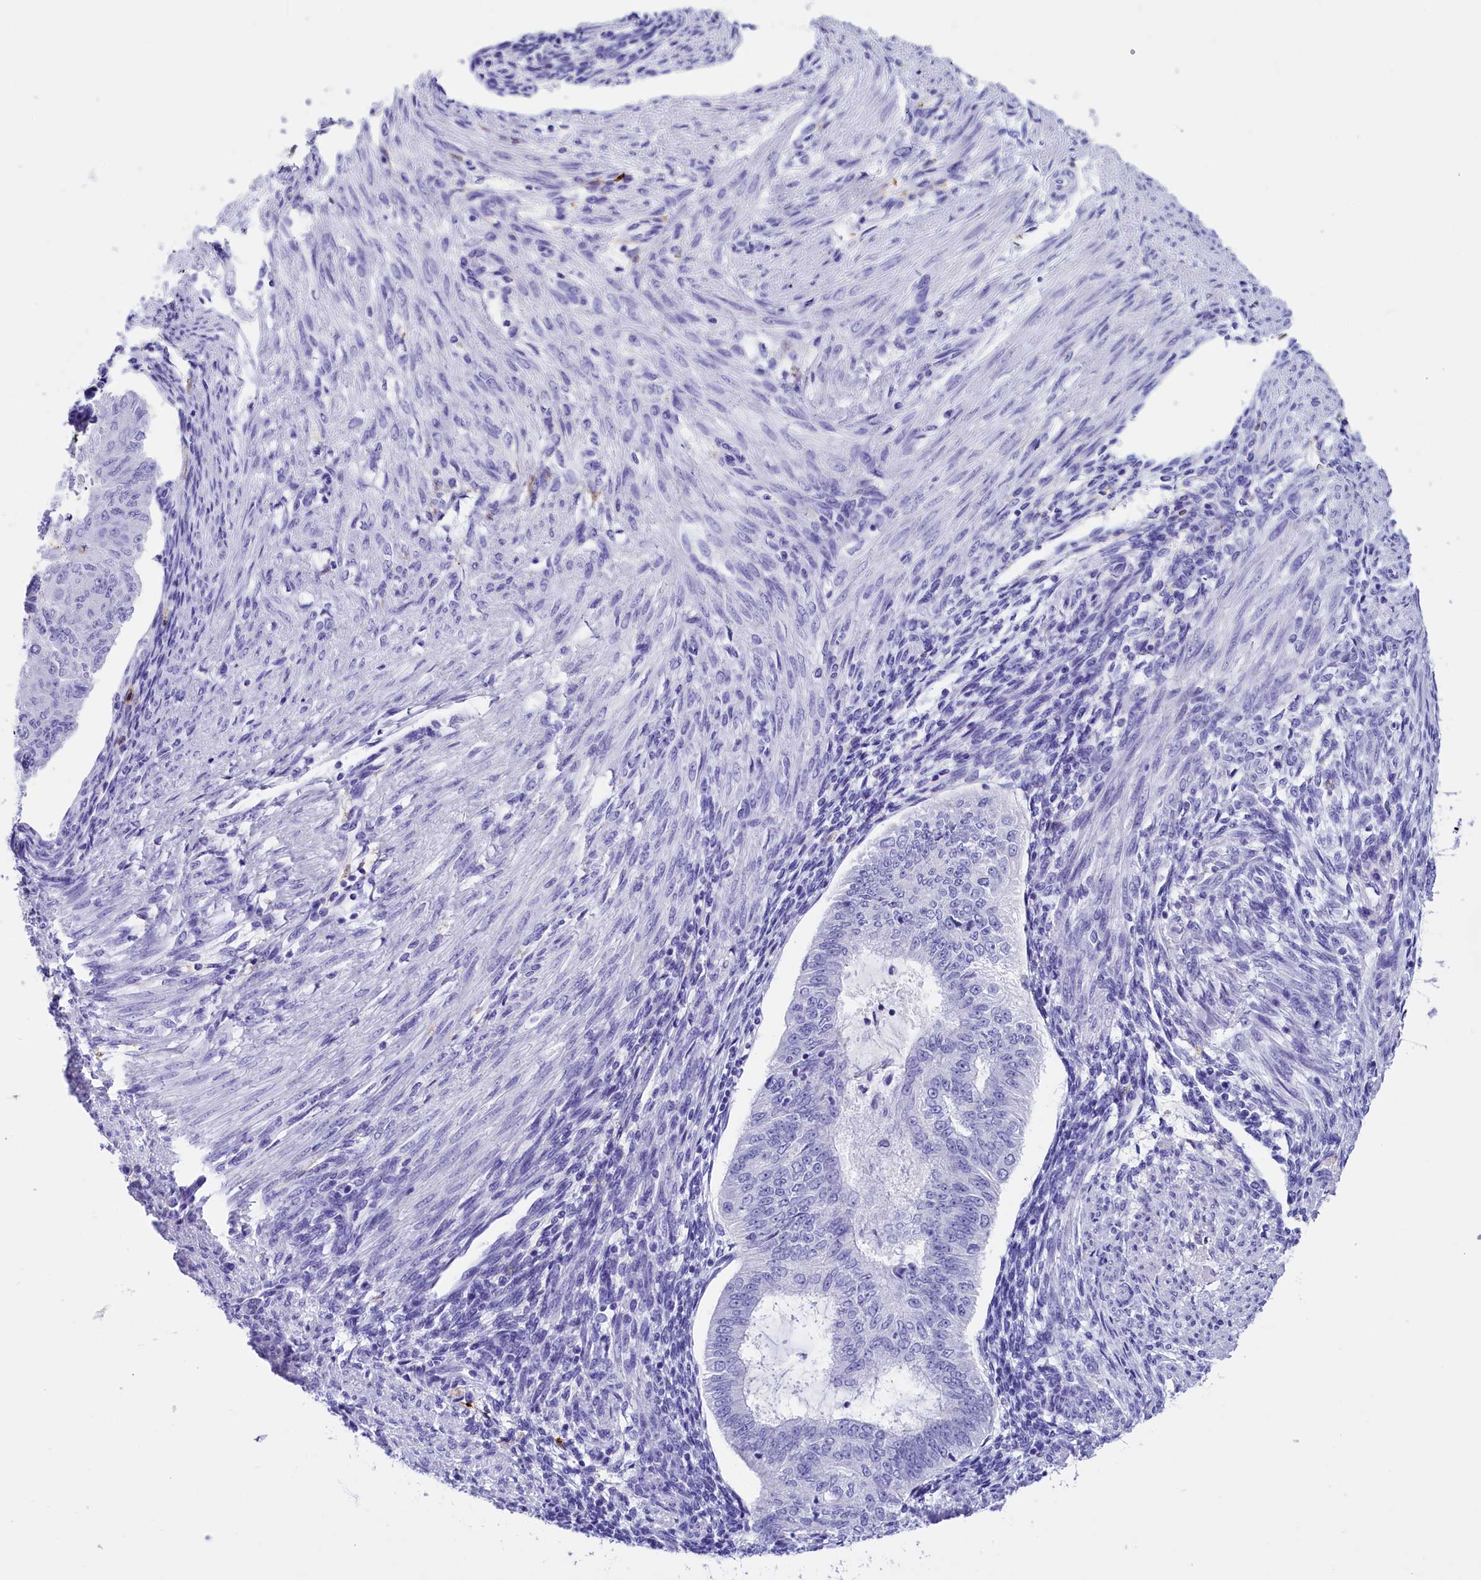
{"staining": {"intensity": "negative", "quantity": "none", "location": "none"}, "tissue": "endometrial cancer", "cell_type": "Tumor cells", "image_type": "cancer", "snomed": [{"axis": "morphology", "description": "Adenocarcinoma, NOS"}, {"axis": "topography", "description": "Endometrium"}], "caption": "Endometrial cancer was stained to show a protein in brown. There is no significant expression in tumor cells.", "gene": "CLC", "patient": {"sex": "female", "age": 32}}